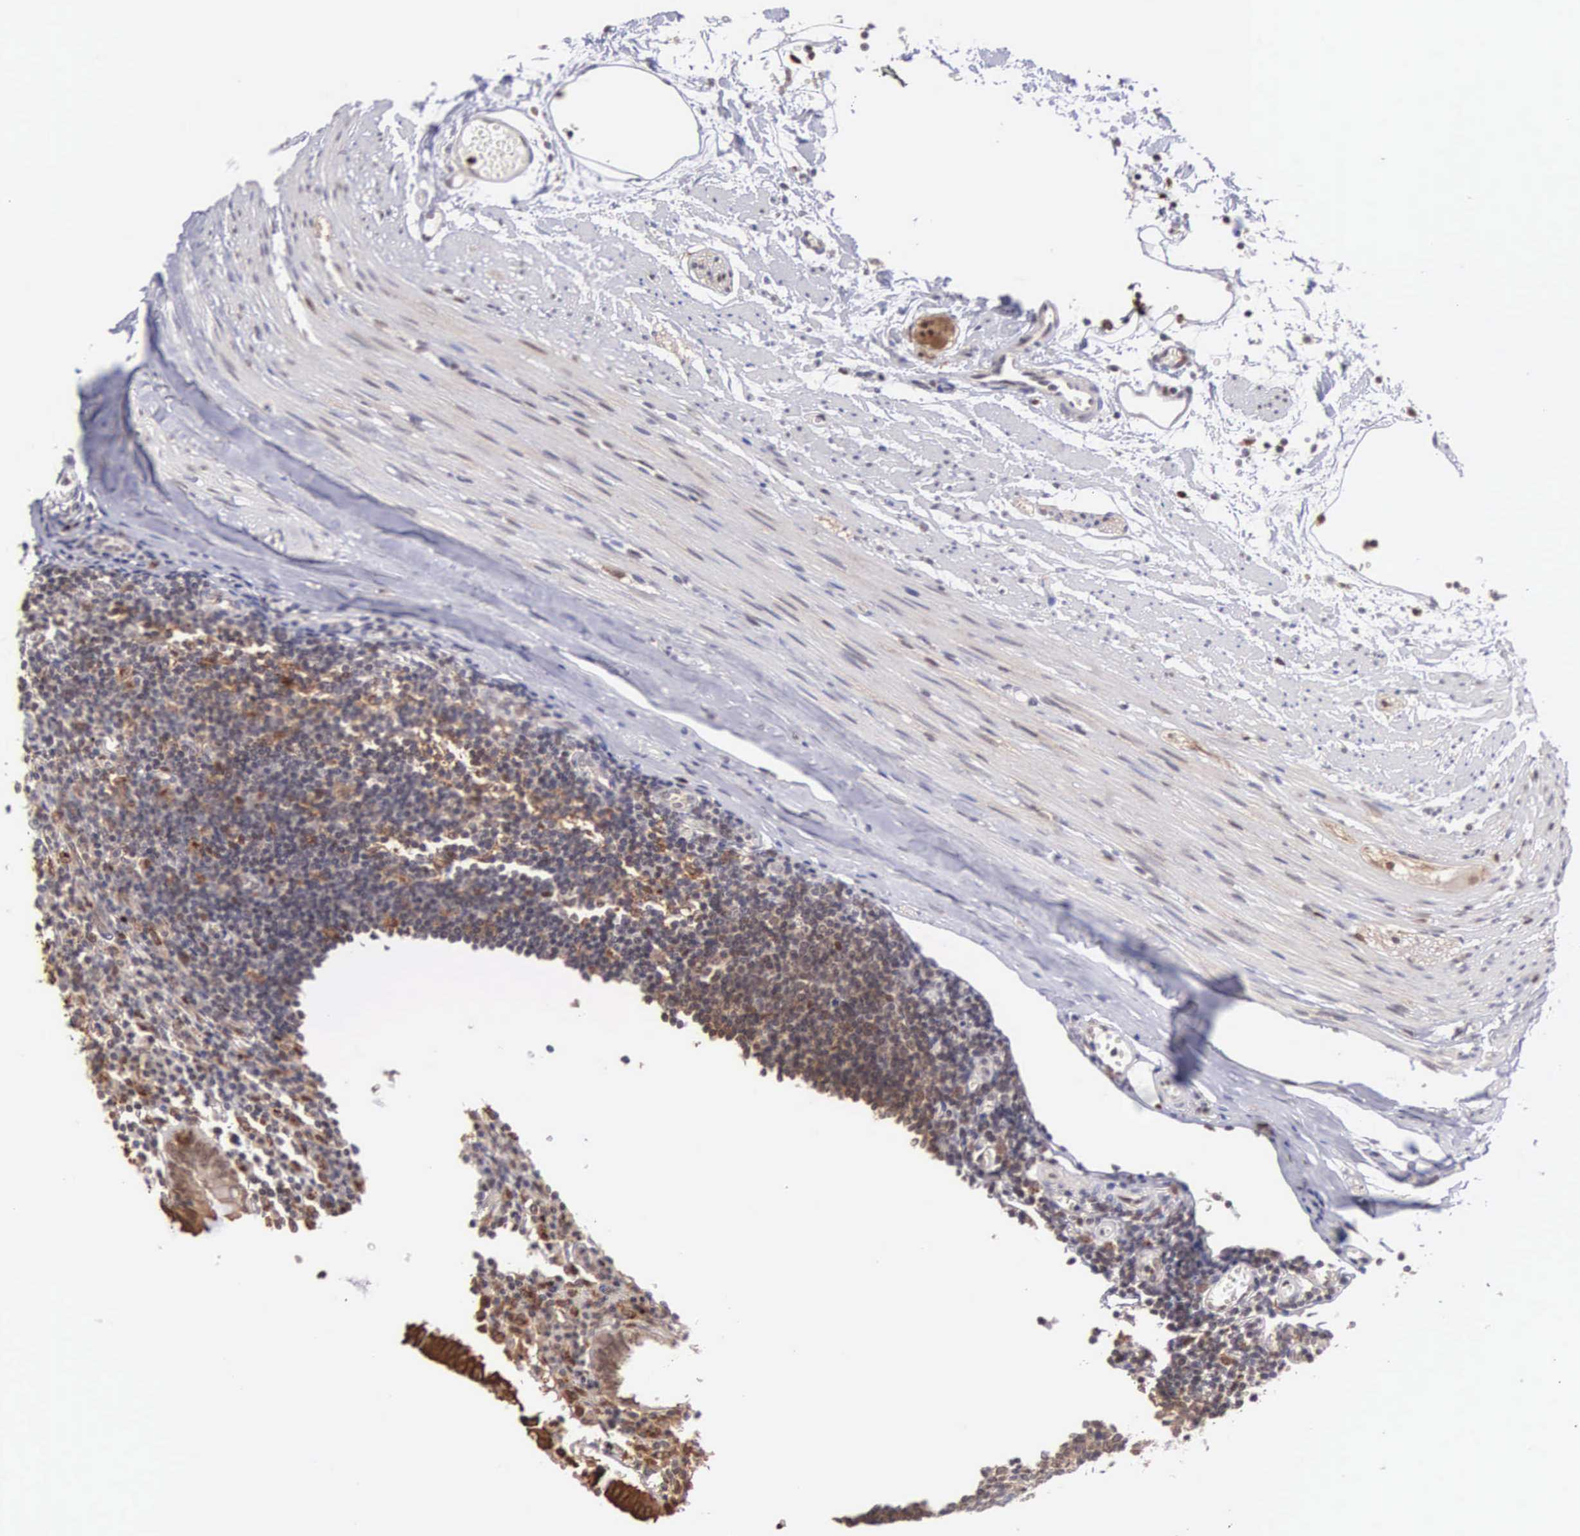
{"staining": {"intensity": "moderate", "quantity": "25%-75%", "location": "nuclear"}, "tissue": "appendix", "cell_type": "Glandular cells", "image_type": "normal", "snomed": [{"axis": "morphology", "description": "Normal tissue, NOS"}, {"axis": "topography", "description": "Appendix"}], "caption": "This is an image of immunohistochemistry (IHC) staining of normal appendix, which shows moderate staining in the nuclear of glandular cells.", "gene": "GRK3", "patient": {"sex": "female", "age": 19}}